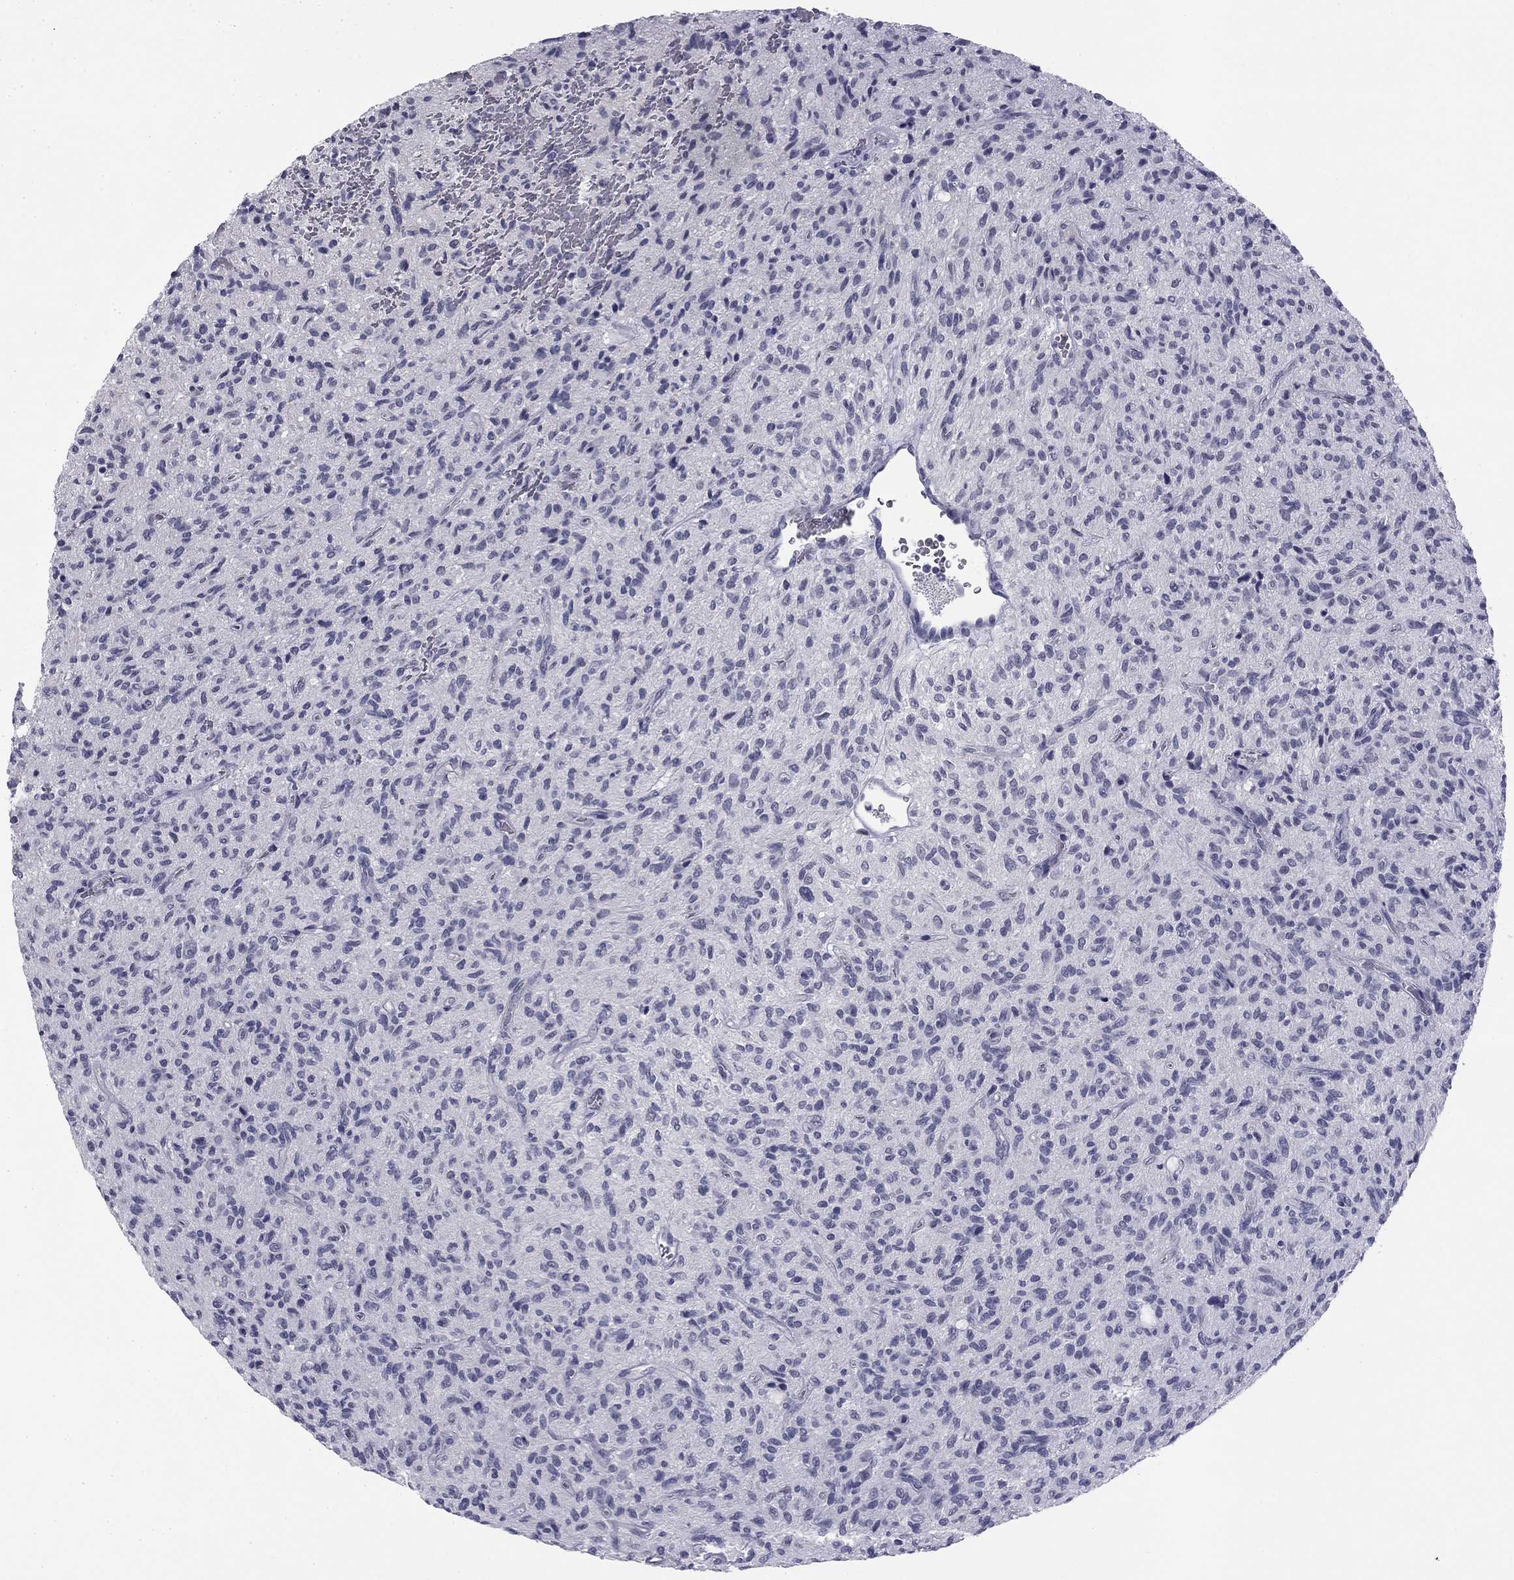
{"staining": {"intensity": "negative", "quantity": "none", "location": "none"}, "tissue": "glioma", "cell_type": "Tumor cells", "image_type": "cancer", "snomed": [{"axis": "morphology", "description": "Glioma, malignant, High grade"}, {"axis": "topography", "description": "Brain"}], "caption": "Immunohistochemical staining of human glioma reveals no significant positivity in tumor cells.", "gene": "TFAP2B", "patient": {"sex": "male", "age": 64}}